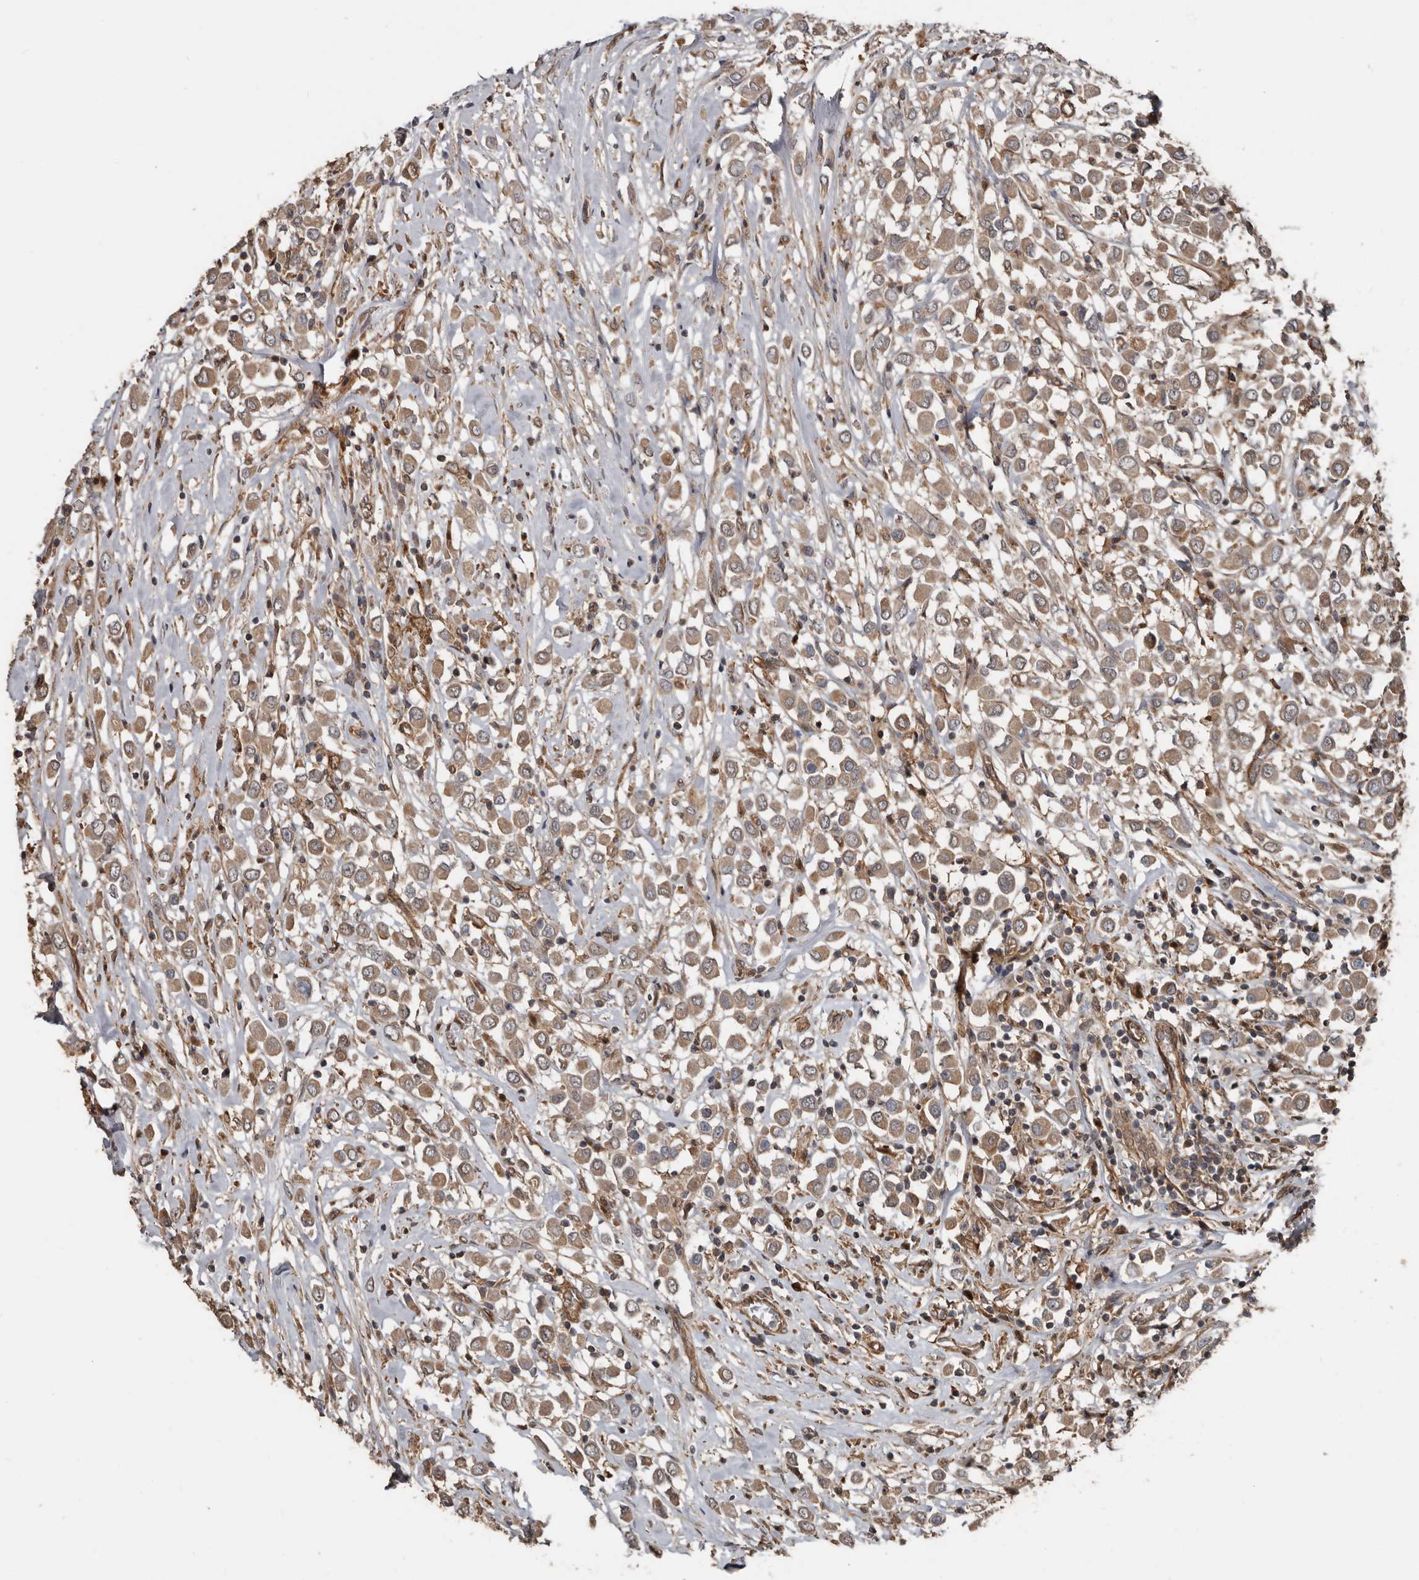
{"staining": {"intensity": "moderate", "quantity": ">75%", "location": "cytoplasmic/membranous"}, "tissue": "breast cancer", "cell_type": "Tumor cells", "image_type": "cancer", "snomed": [{"axis": "morphology", "description": "Duct carcinoma"}, {"axis": "topography", "description": "Breast"}], "caption": "Protein staining shows moderate cytoplasmic/membranous expression in about >75% of tumor cells in breast infiltrating ductal carcinoma.", "gene": "EXOC3L1", "patient": {"sex": "female", "age": 61}}